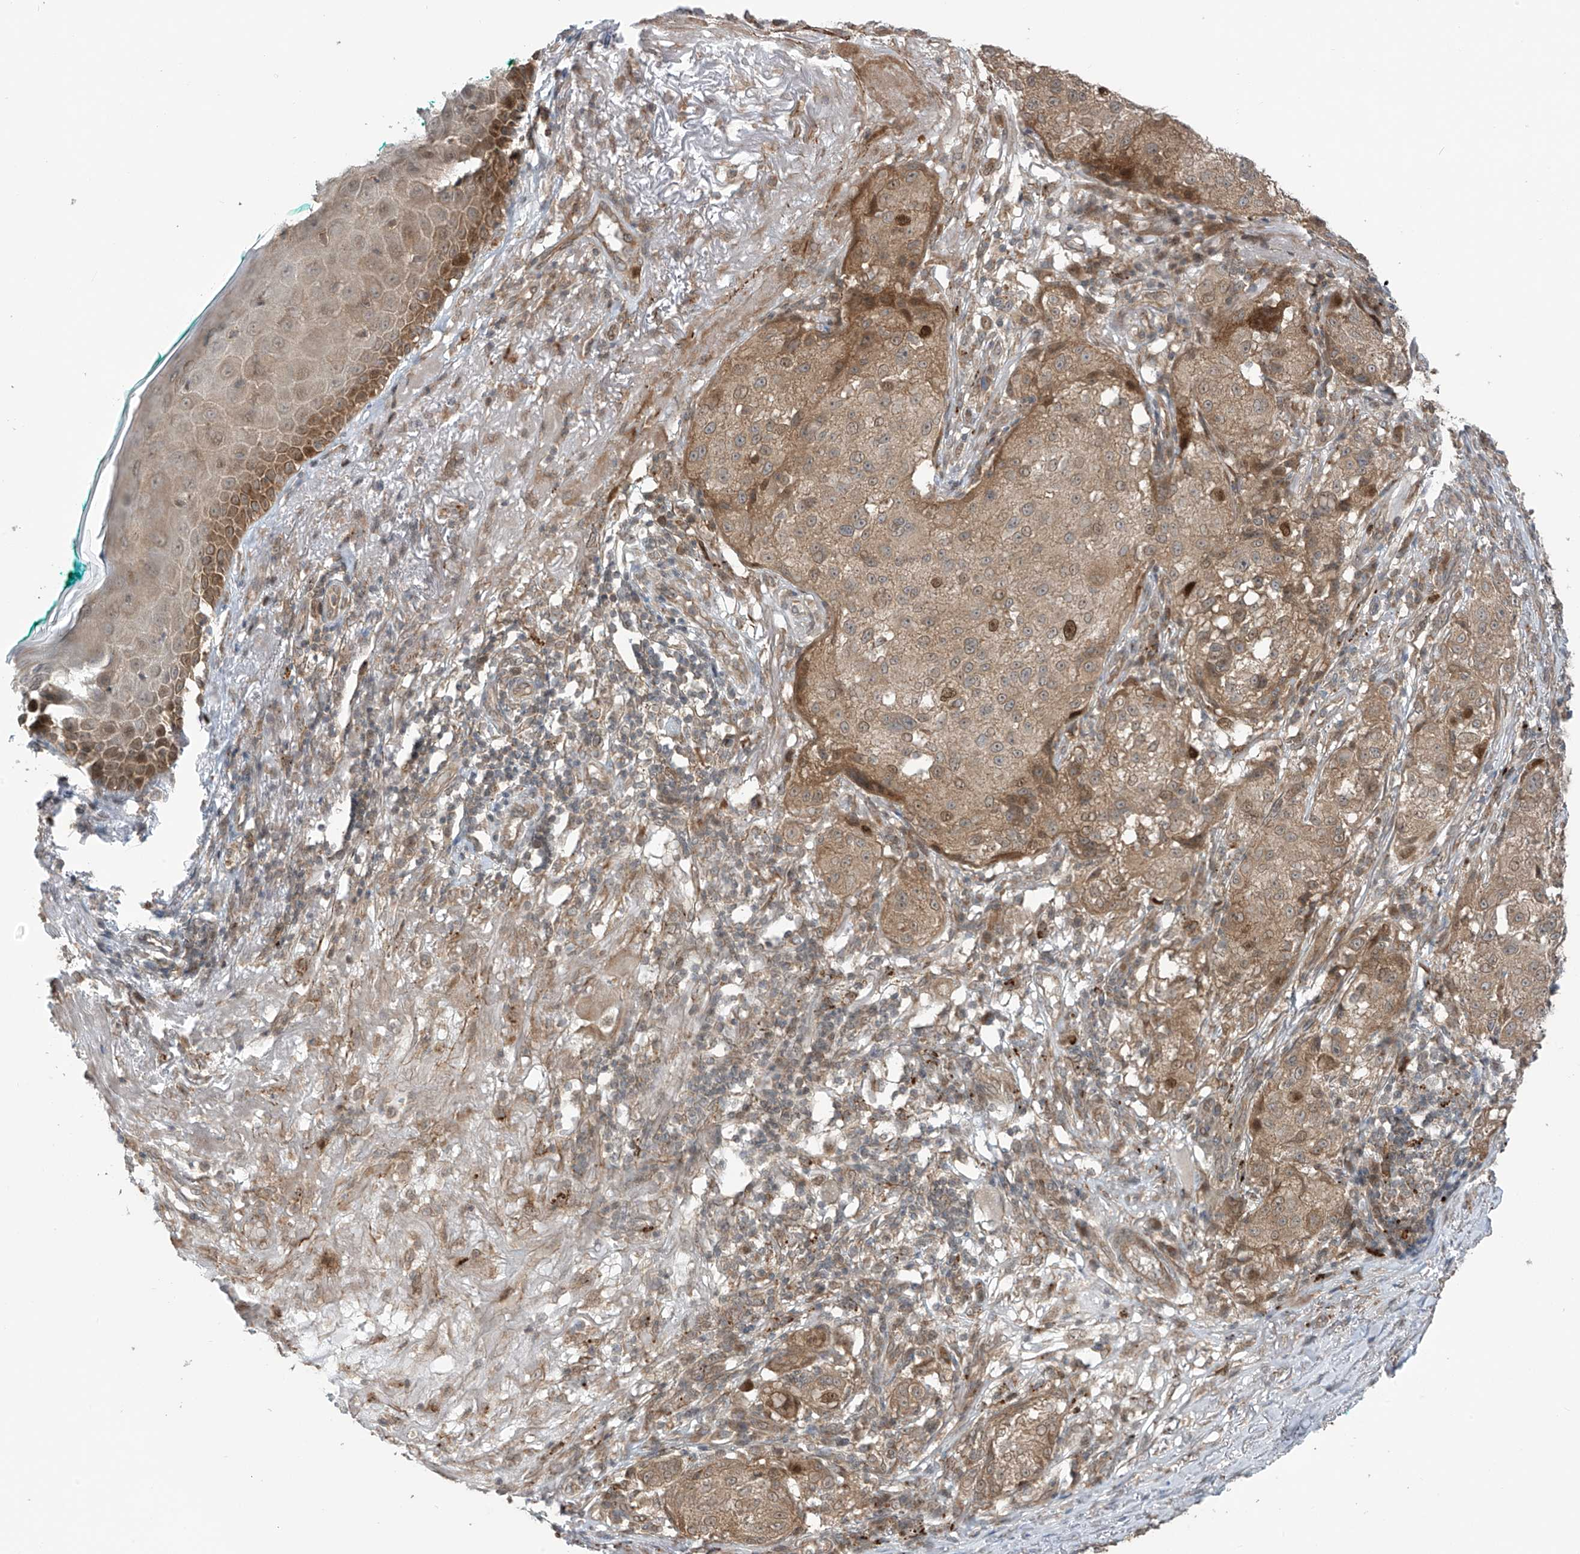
{"staining": {"intensity": "moderate", "quantity": ">75%", "location": "cytoplasmic/membranous,nuclear"}, "tissue": "melanoma", "cell_type": "Tumor cells", "image_type": "cancer", "snomed": [{"axis": "morphology", "description": "Necrosis, NOS"}, {"axis": "morphology", "description": "Malignant melanoma, NOS"}, {"axis": "topography", "description": "Skin"}], "caption": "This image exhibits immunohistochemistry (IHC) staining of melanoma, with medium moderate cytoplasmic/membranous and nuclear positivity in about >75% of tumor cells.", "gene": "PDE11A", "patient": {"sex": "female", "age": 87}}